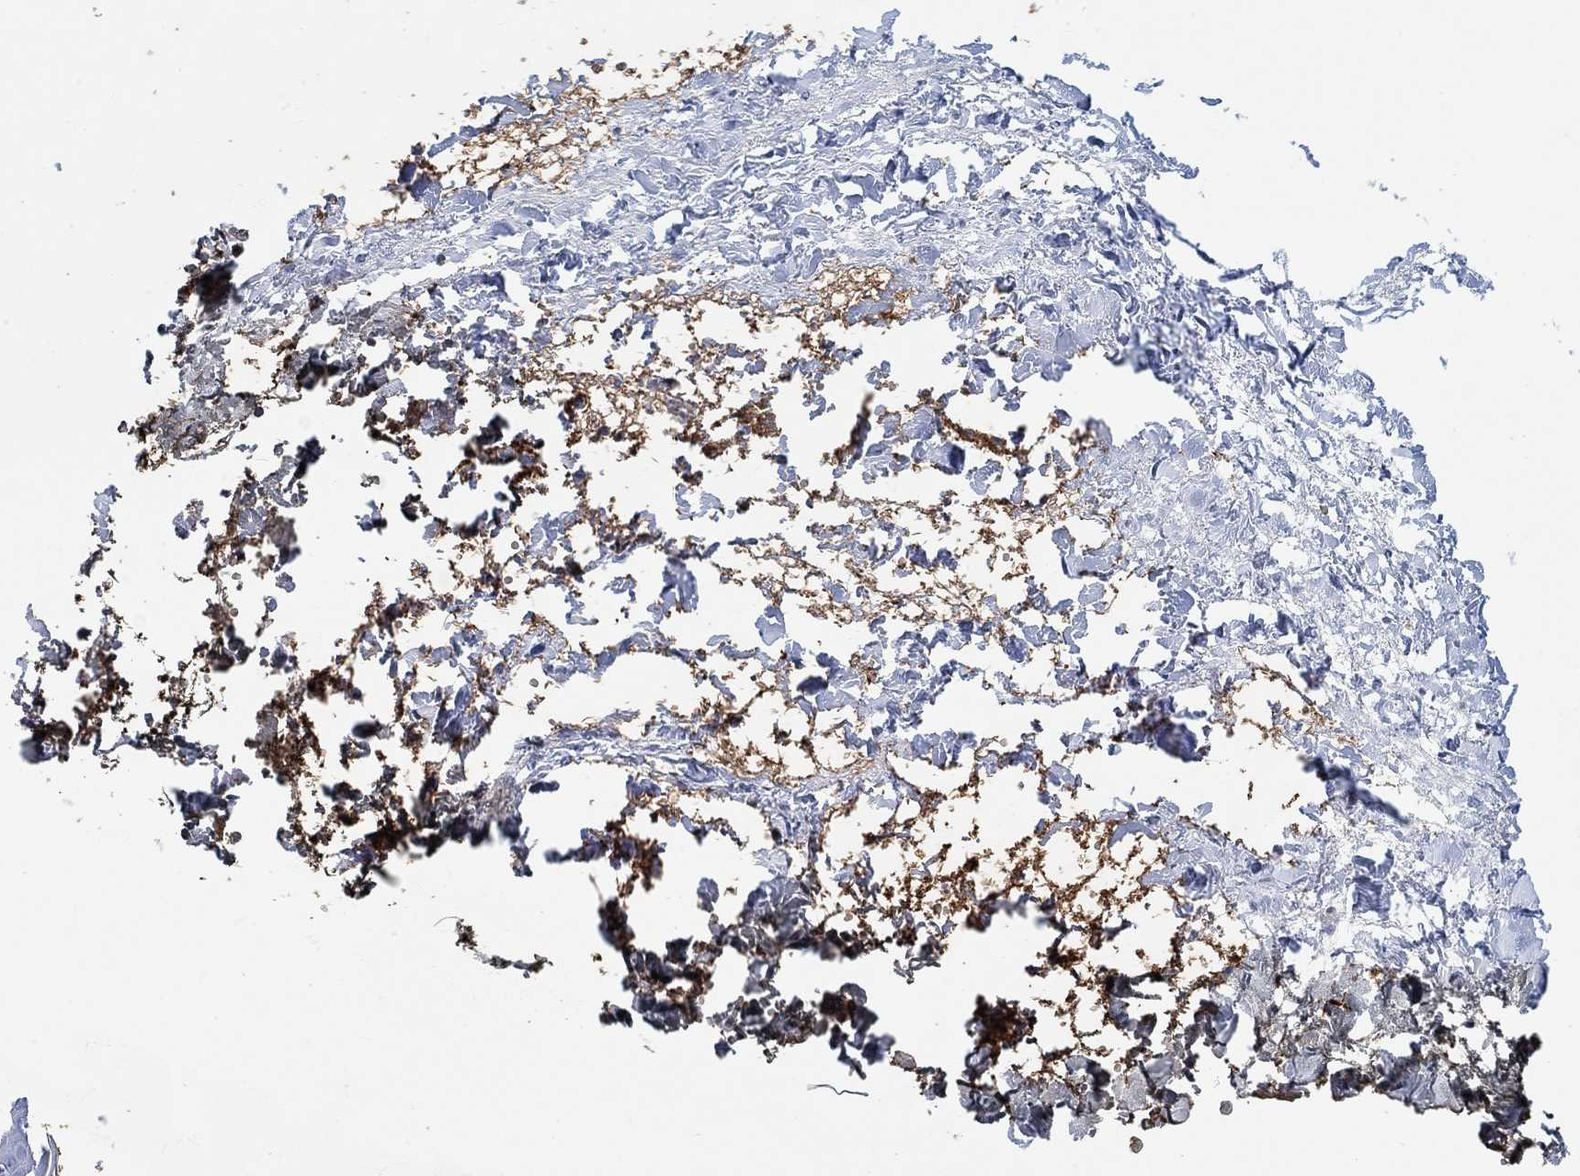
{"staining": {"intensity": "negative", "quantity": "none", "location": "none"}, "tissue": "skin", "cell_type": "Fibroblasts", "image_type": "normal", "snomed": [{"axis": "morphology", "description": "Normal tissue, NOS"}, {"axis": "topography", "description": "Skin"}], "caption": "Immunohistochemistry (IHC) histopathology image of unremarkable skin: human skin stained with DAB shows no significant protein positivity in fibroblasts.", "gene": "ATP6V1E2", "patient": {"sex": "female", "age": 34}}